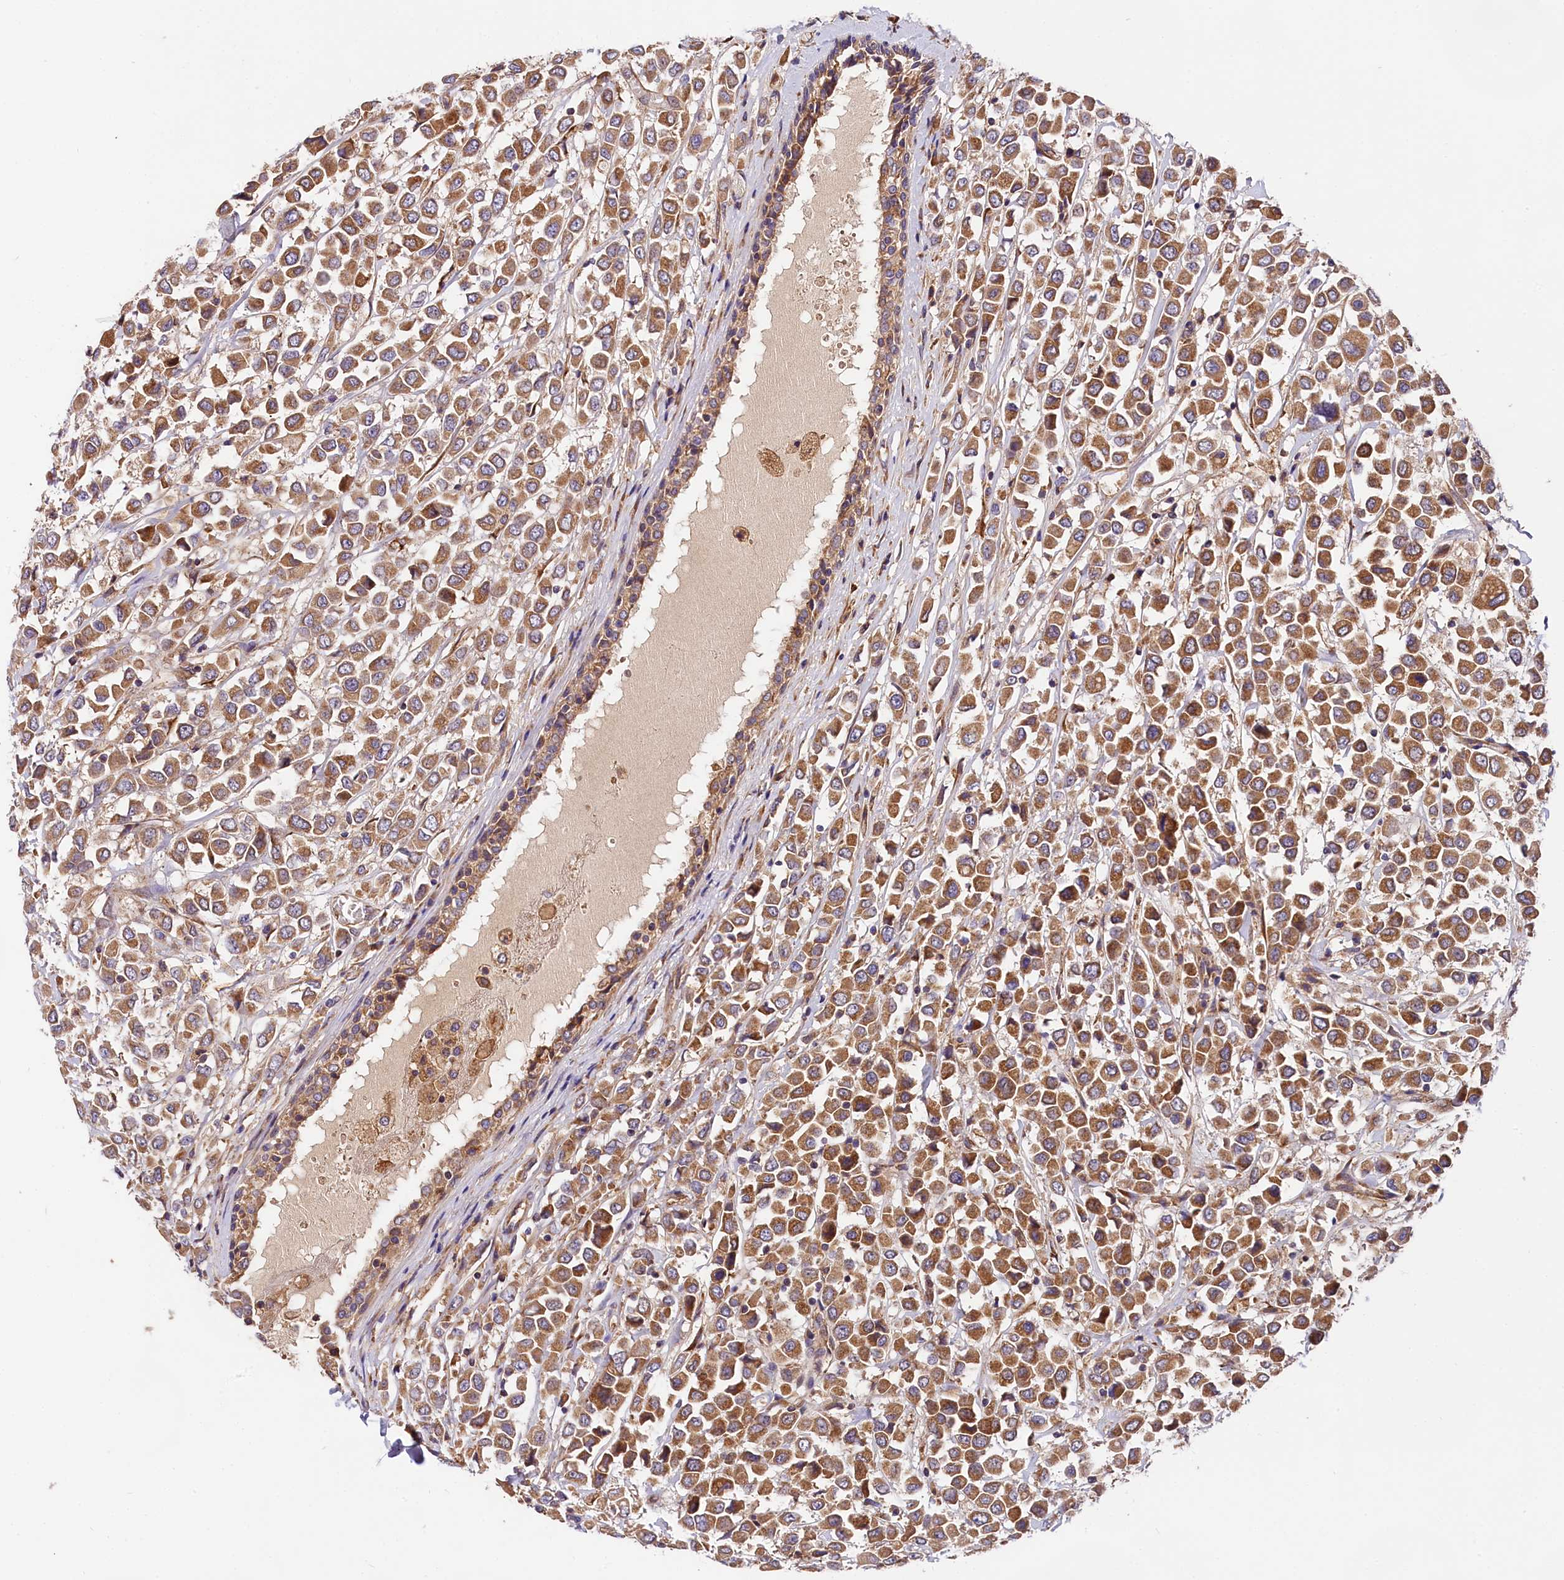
{"staining": {"intensity": "moderate", "quantity": ">75%", "location": "cytoplasmic/membranous"}, "tissue": "breast cancer", "cell_type": "Tumor cells", "image_type": "cancer", "snomed": [{"axis": "morphology", "description": "Duct carcinoma"}, {"axis": "topography", "description": "Breast"}], "caption": "Protein staining of invasive ductal carcinoma (breast) tissue exhibits moderate cytoplasmic/membranous expression in approximately >75% of tumor cells.", "gene": "SPG11", "patient": {"sex": "female", "age": 61}}